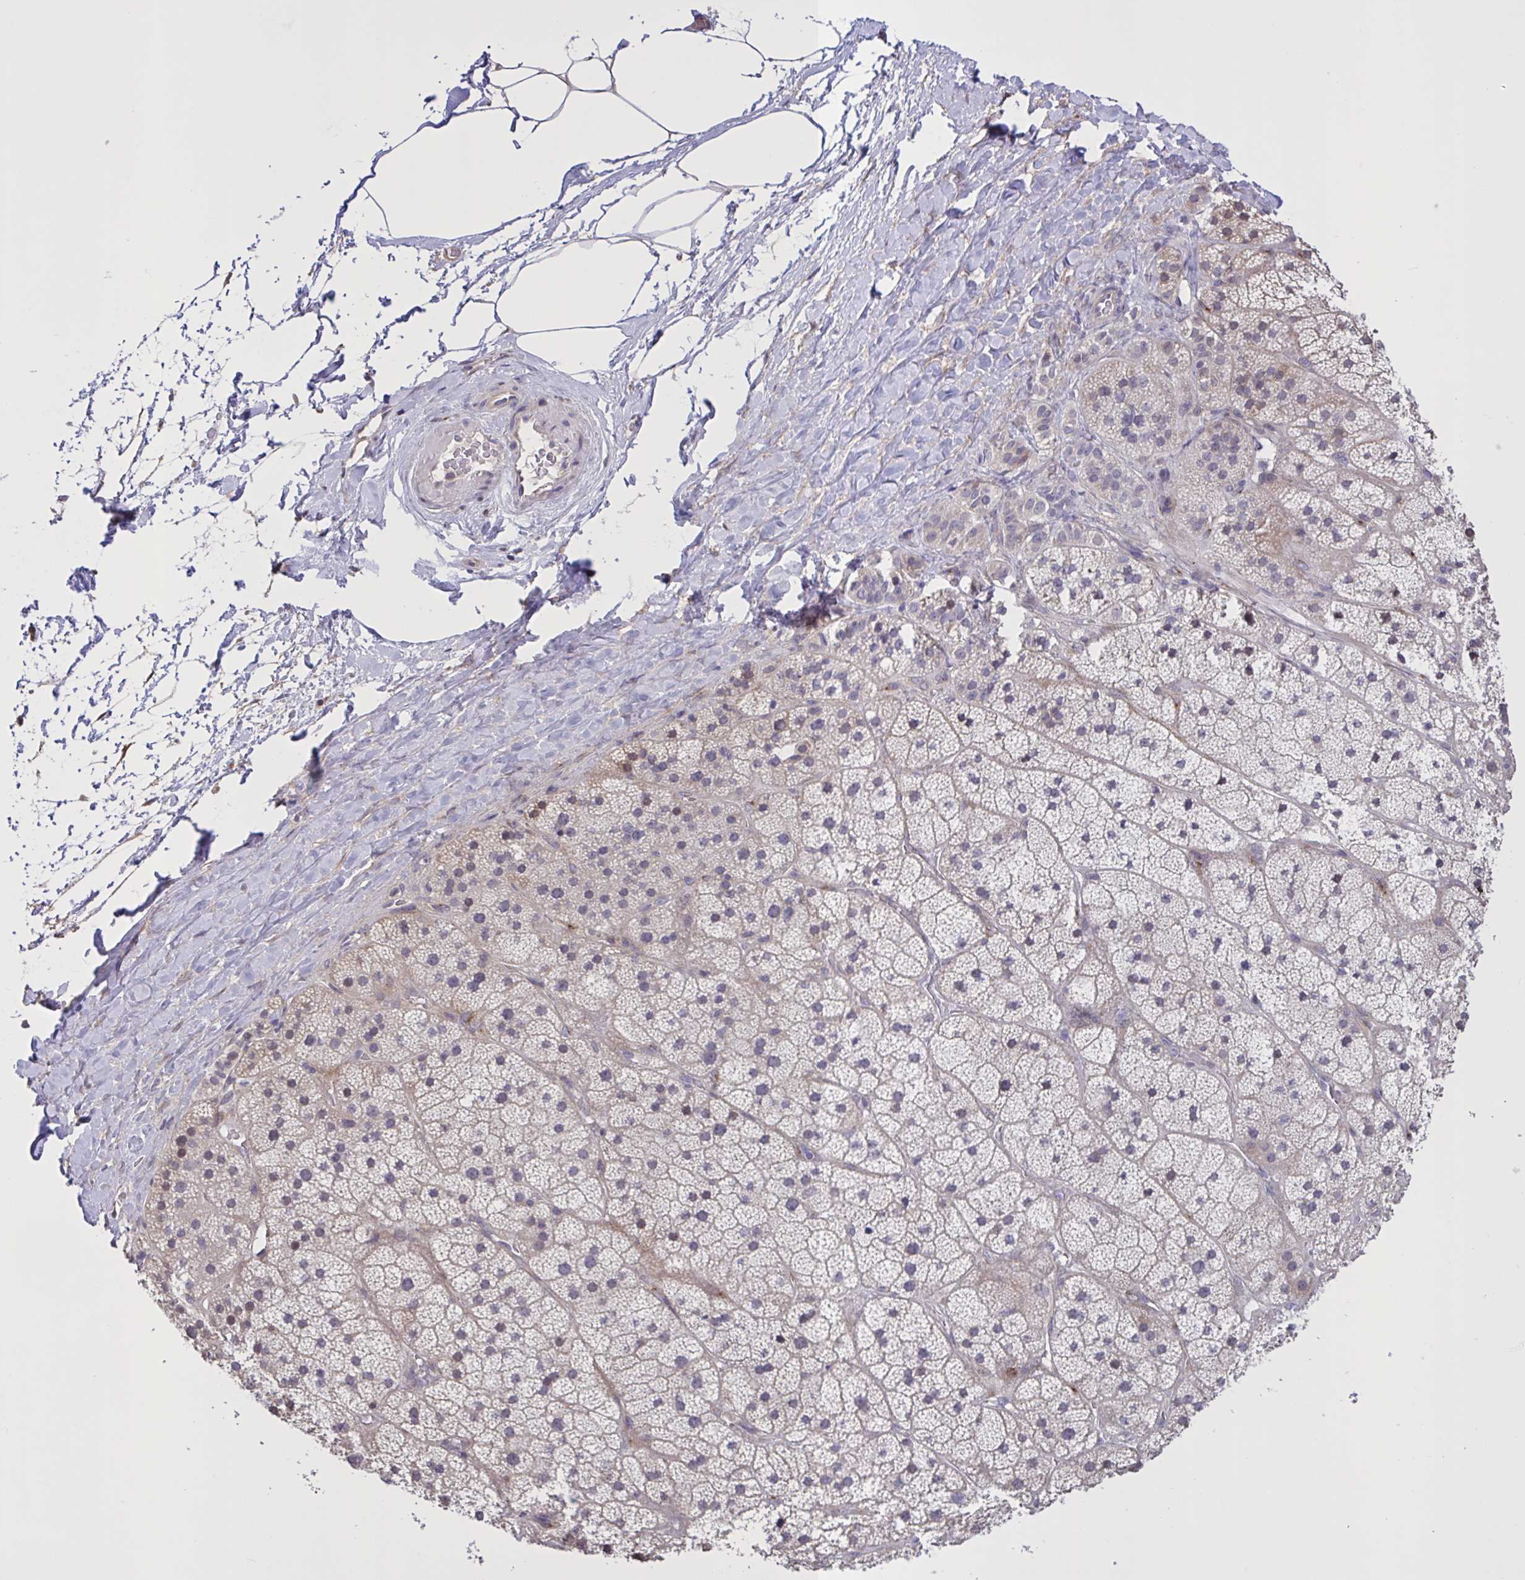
{"staining": {"intensity": "moderate", "quantity": "<25%", "location": "cytoplasmic/membranous,nuclear"}, "tissue": "adrenal gland", "cell_type": "Glandular cells", "image_type": "normal", "snomed": [{"axis": "morphology", "description": "Normal tissue, NOS"}, {"axis": "topography", "description": "Adrenal gland"}], "caption": "This micrograph demonstrates immunohistochemistry (IHC) staining of normal human adrenal gland, with low moderate cytoplasmic/membranous,nuclear positivity in about <25% of glandular cells.", "gene": "MRGPRX2", "patient": {"sex": "male", "age": 57}}